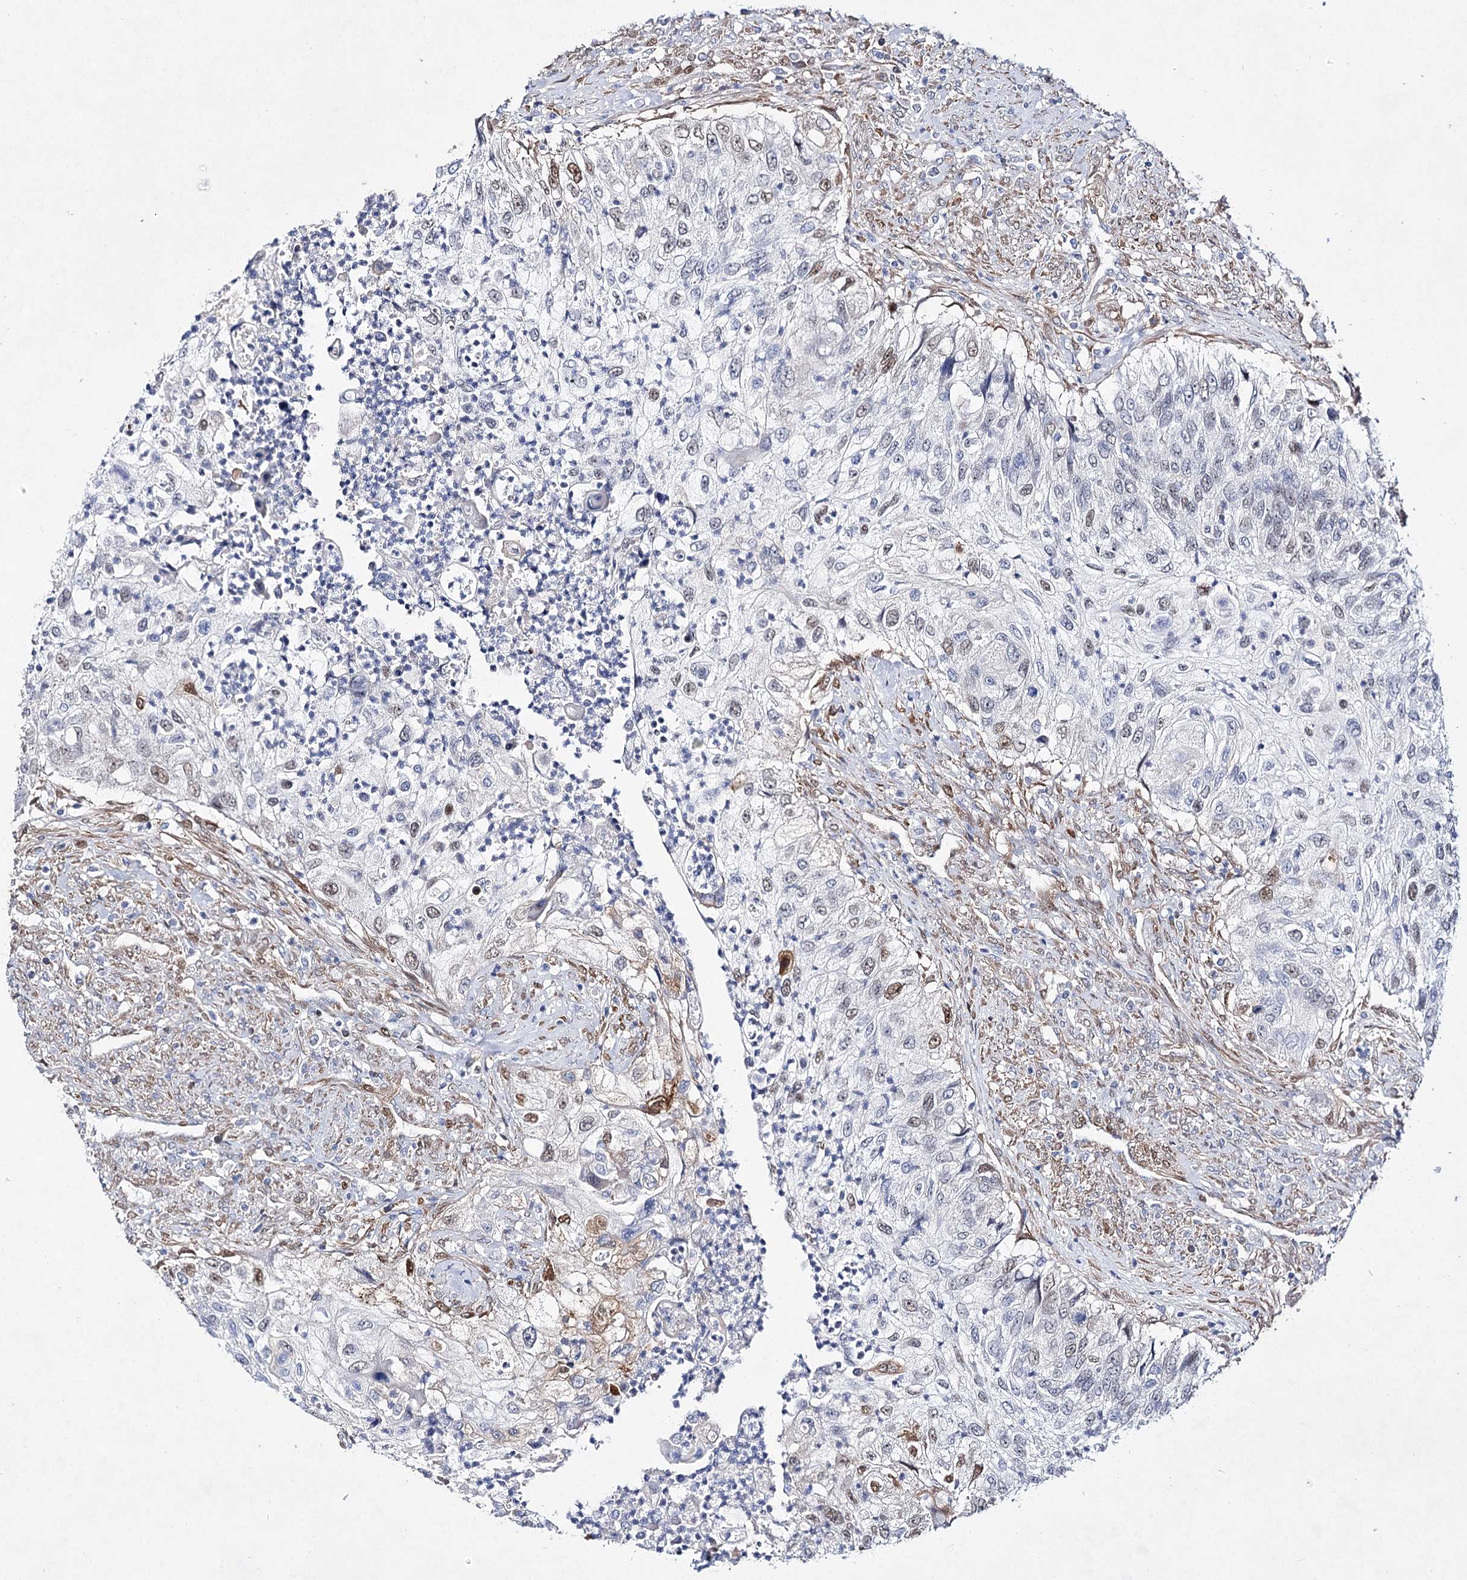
{"staining": {"intensity": "weak", "quantity": "<25%", "location": "nuclear"}, "tissue": "urothelial cancer", "cell_type": "Tumor cells", "image_type": "cancer", "snomed": [{"axis": "morphology", "description": "Urothelial carcinoma, High grade"}, {"axis": "topography", "description": "Urinary bladder"}], "caption": "Tumor cells show no significant protein staining in high-grade urothelial carcinoma.", "gene": "UGDH", "patient": {"sex": "female", "age": 60}}